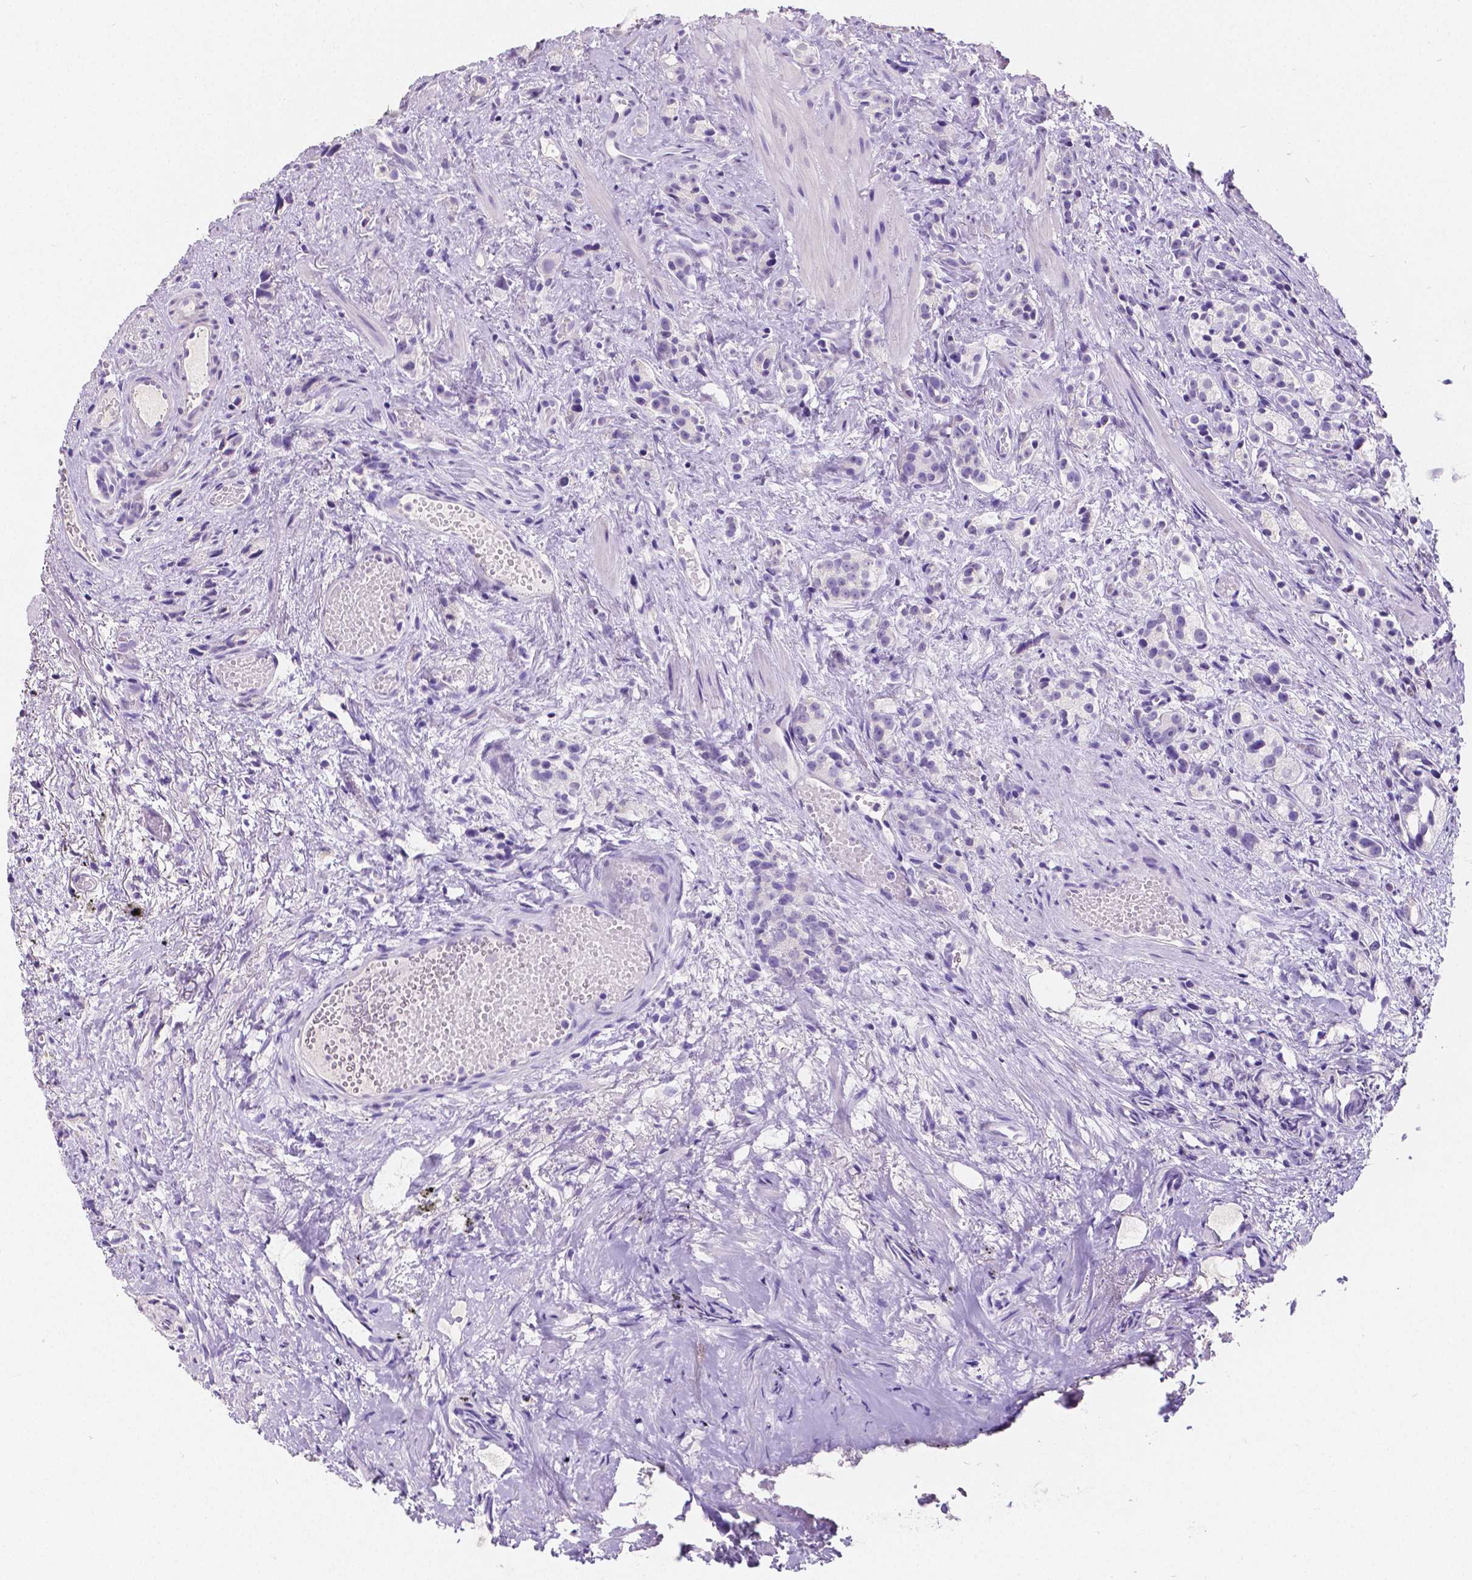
{"staining": {"intensity": "negative", "quantity": "none", "location": "none"}, "tissue": "prostate cancer", "cell_type": "Tumor cells", "image_type": "cancer", "snomed": [{"axis": "morphology", "description": "Adenocarcinoma, High grade"}, {"axis": "topography", "description": "Prostate"}], "caption": "This is a image of IHC staining of prostate high-grade adenocarcinoma, which shows no expression in tumor cells.", "gene": "SATB2", "patient": {"sex": "male", "age": 53}}